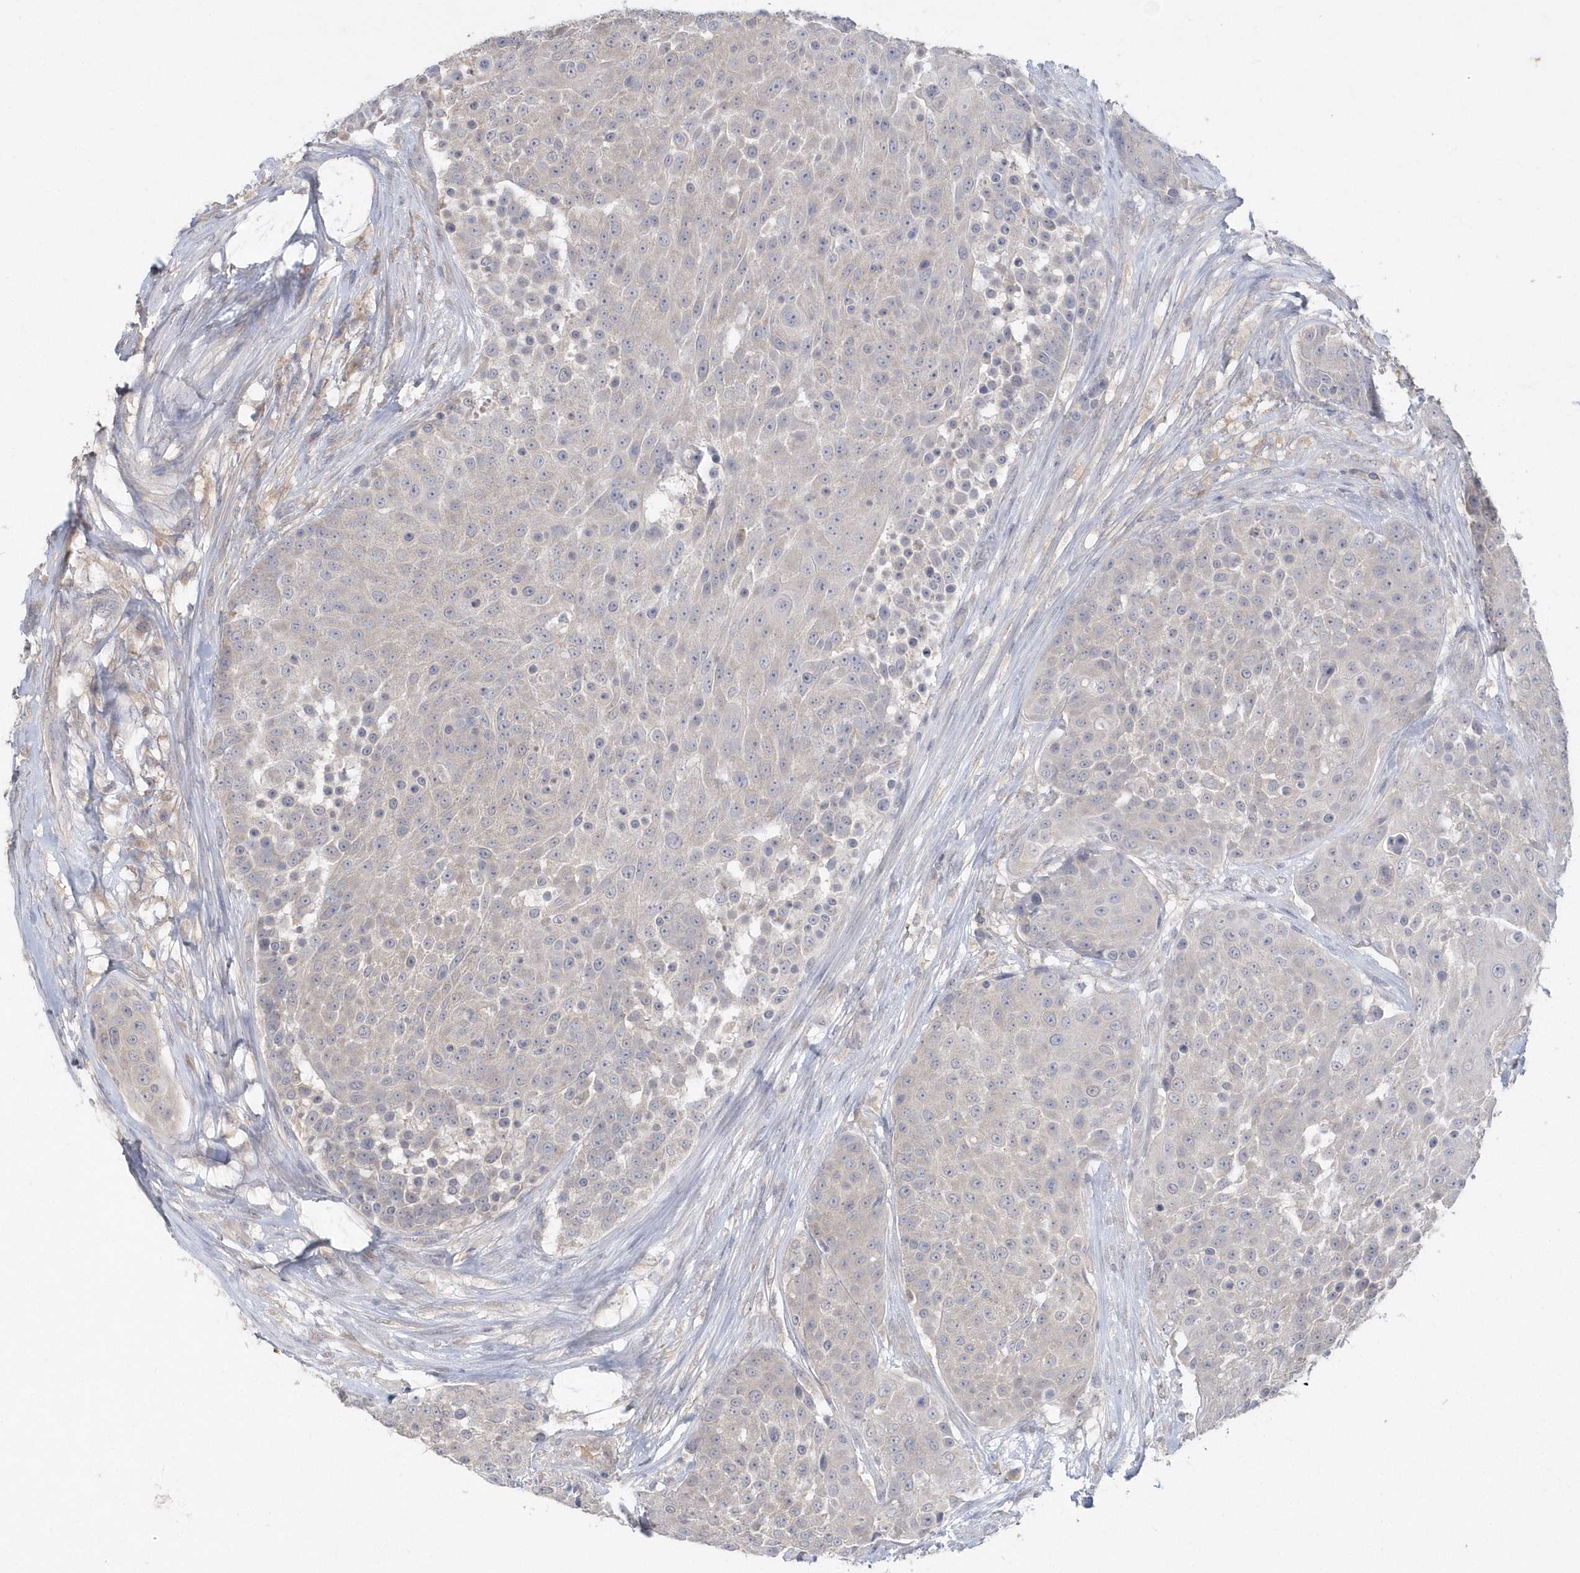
{"staining": {"intensity": "negative", "quantity": "none", "location": "none"}, "tissue": "urothelial cancer", "cell_type": "Tumor cells", "image_type": "cancer", "snomed": [{"axis": "morphology", "description": "Urothelial carcinoma, High grade"}, {"axis": "topography", "description": "Urinary bladder"}], "caption": "Tumor cells show no significant staining in urothelial carcinoma (high-grade). (DAB (3,3'-diaminobenzidine) IHC, high magnification).", "gene": "AKR7A2", "patient": {"sex": "female", "age": 63}}